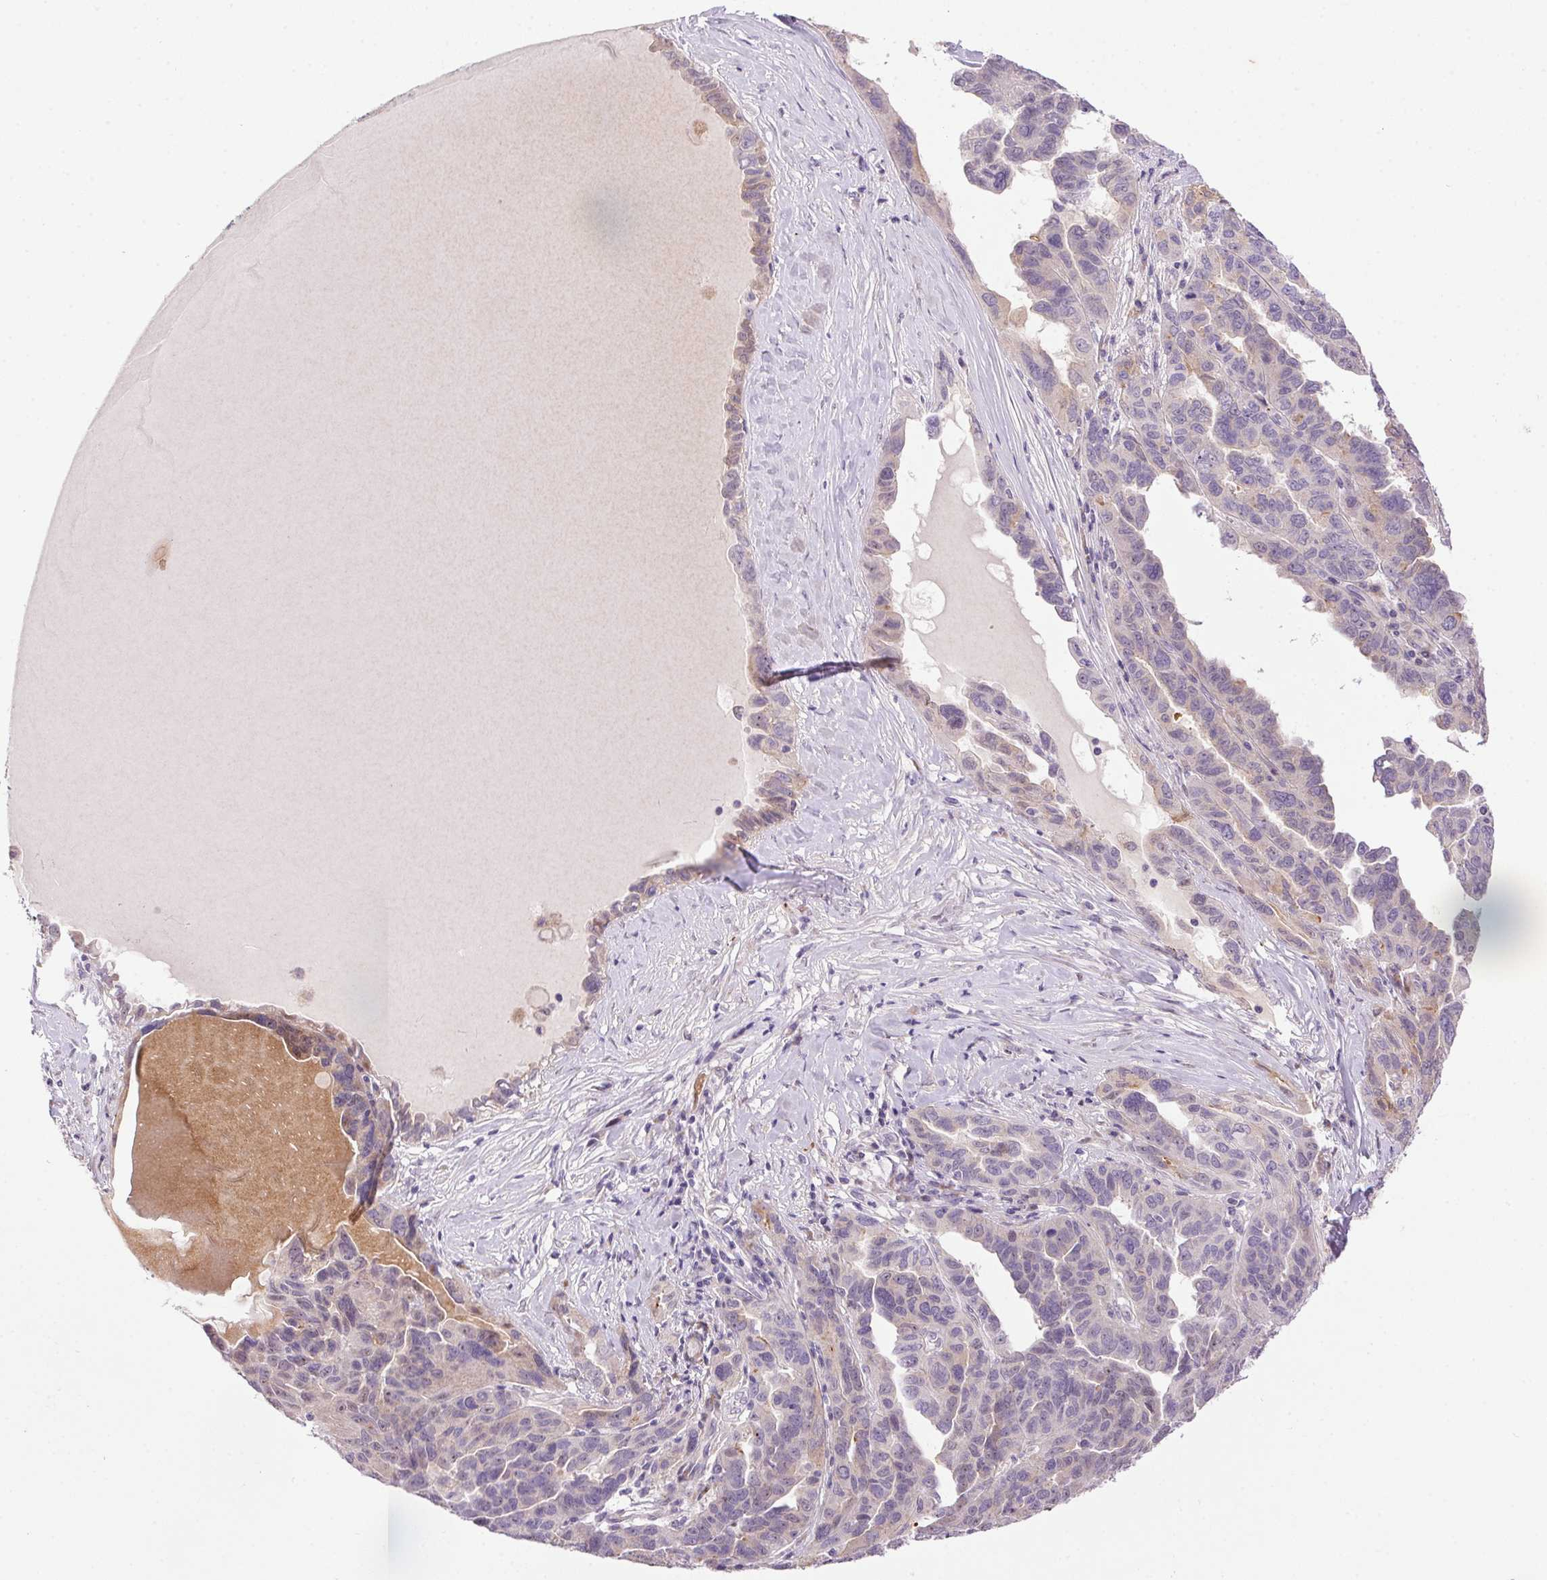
{"staining": {"intensity": "weak", "quantity": "<25%", "location": "cytoplasmic/membranous"}, "tissue": "ovarian cancer", "cell_type": "Tumor cells", "image_type": "cancer", "snomed": [{"axis": "morphology", "description": "Cystadenocarcinoma, serous, NOS"}, {"axis": "topography", "description": "Ovary"}], "caption": "IHC of human ovarian cancer reveals no staining in tumor cells.", "gene": "LRRTM1", "patient": {"sex": "female", "age": 64}}